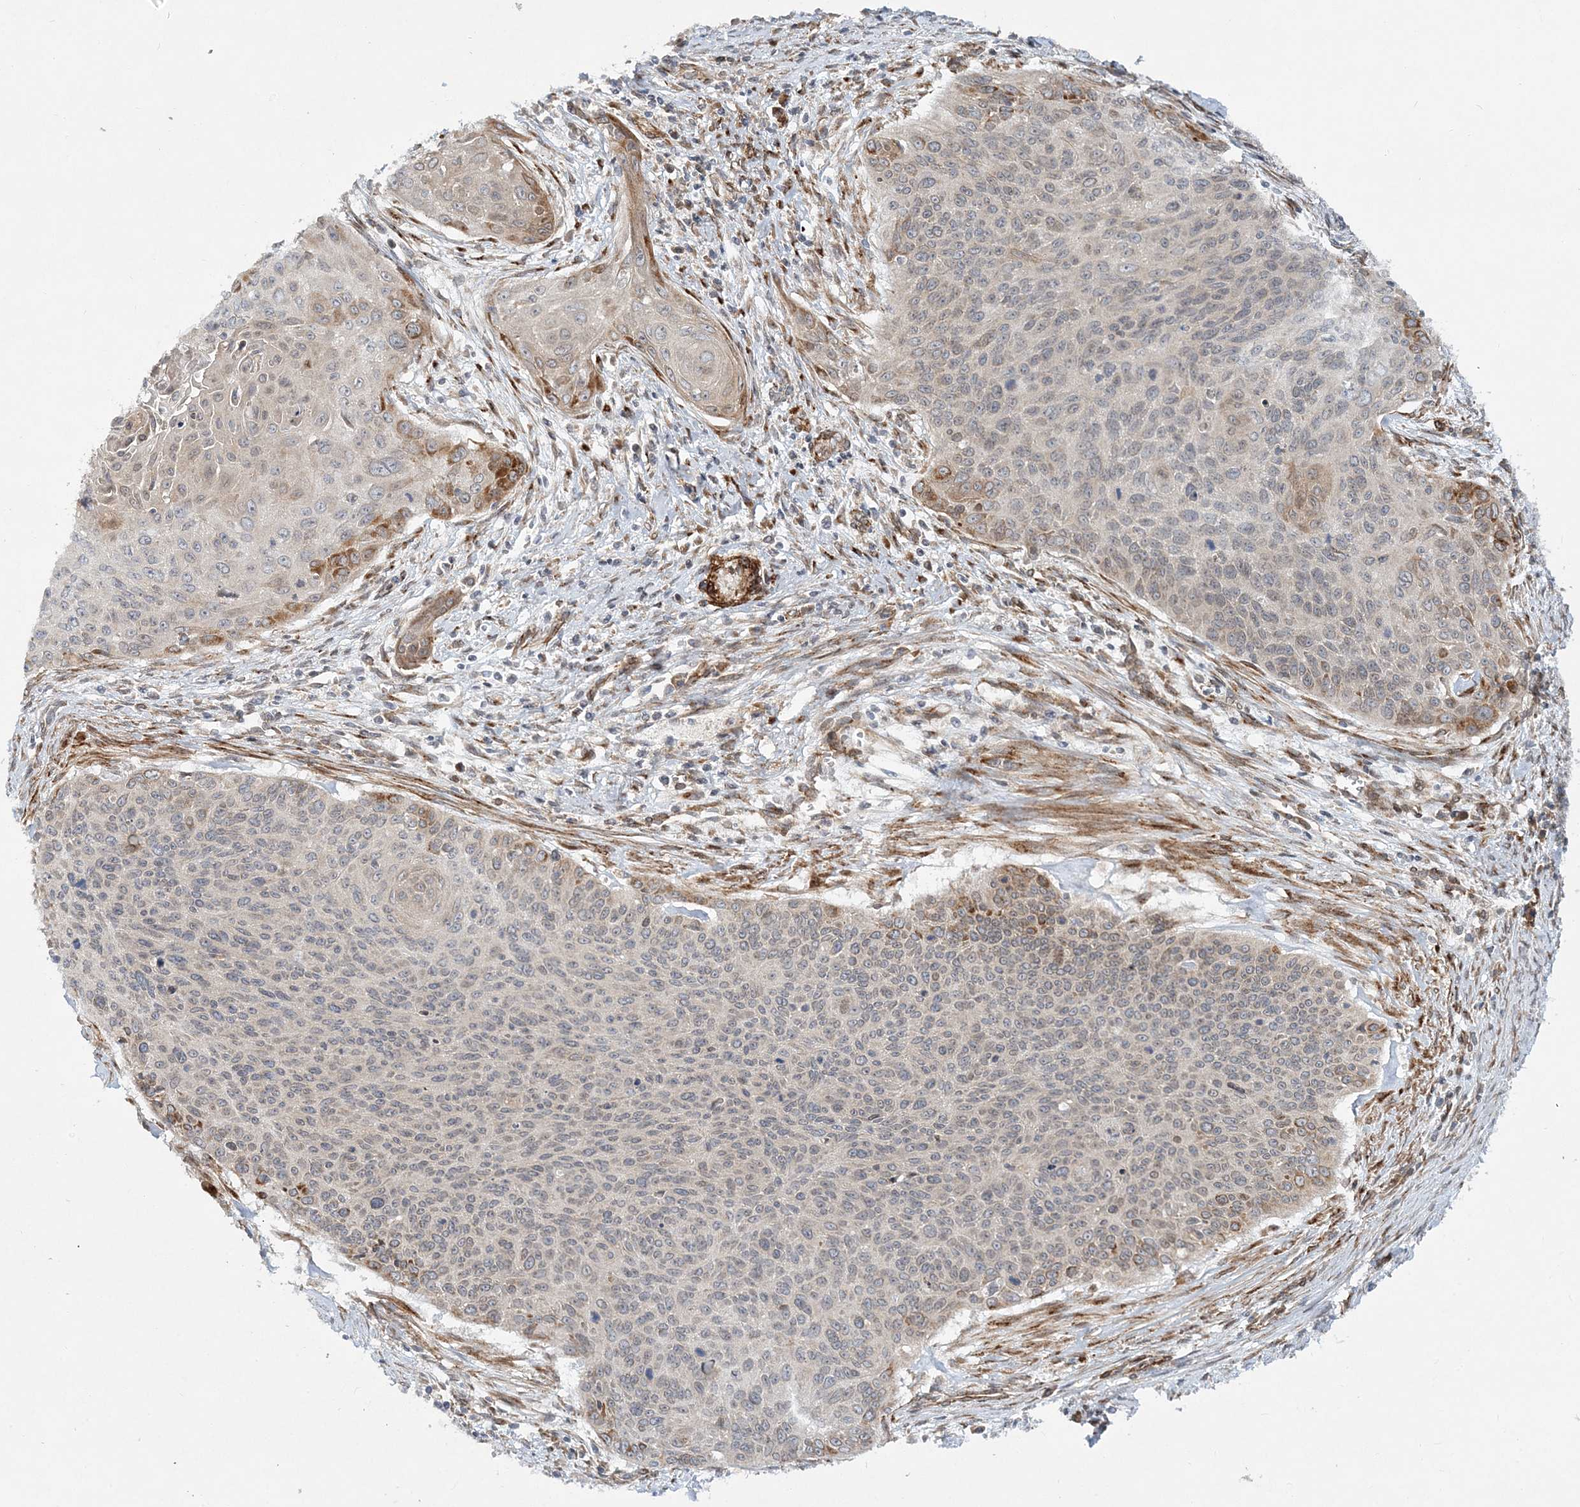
{"staining": {"intensity": "negative", "quantity": "none", "location": "none"}, "tissue": "cervical cancer", "cell_type": "Tumor cells", "image_type": "cancer", "snomed": [{"axis": "morphology", "description": "Squamous cell carcinoma, NOS"}, {"axis": "topography", "description": "Cervix"}], "caption": "Immunohistochemistry micrograph of neoplastic tissue: cervical cancer stained with DAB reveals no significant protein positivity in tumor cells.", "gene": "NBAS", "patient": {"sex": "female", "age": 55}}